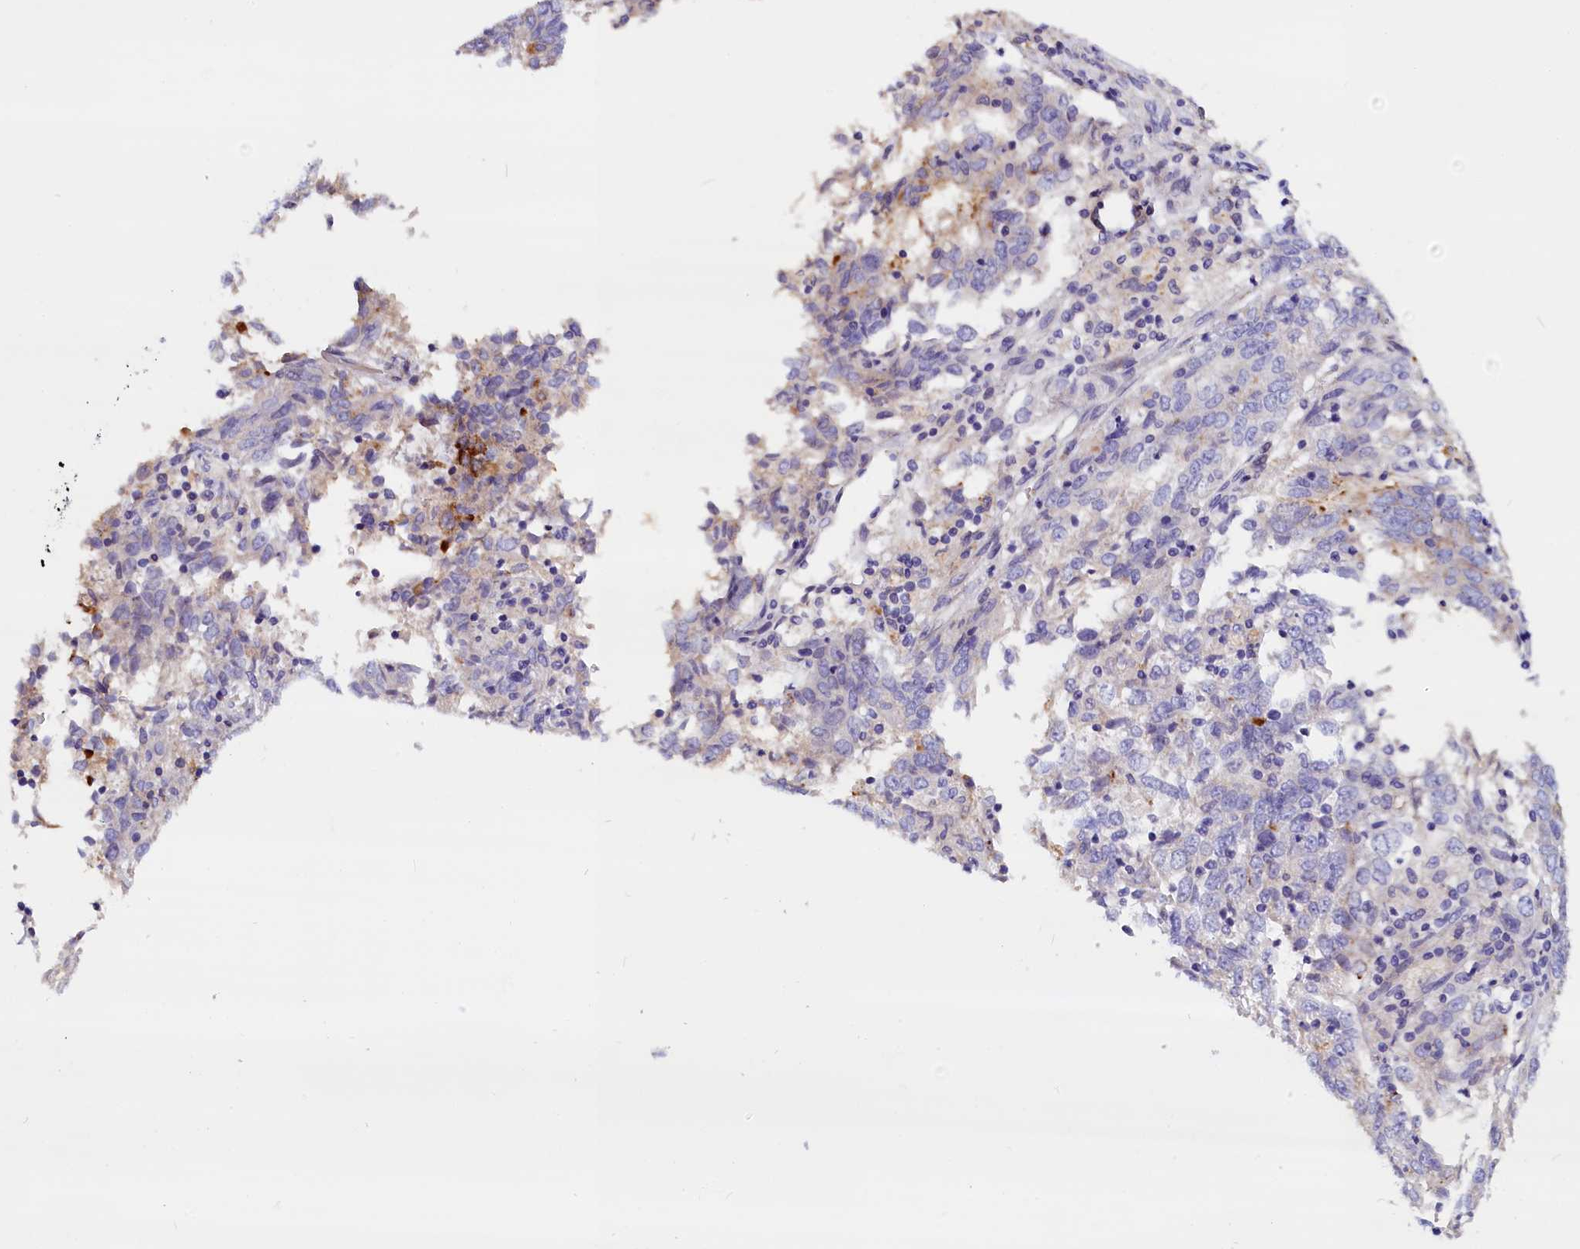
{"staining": {"intensity": "negative", "quantity": "none", "location": "none"}, "tissue": "endometrial cancer", "cell_type": "Tumor cells", "image_type": "cancer", "snomed": [{"axis": "morphology", "description": "Adenocarcinoma, NOS"}, {"axis": "topography", "description": "Endometrium"}], "caption": "Tumor cells show no significant protein expression in endometrial adenocarcinoma.", "gene": "RTTN", "patient": {"sex": "female", "age": 80}}